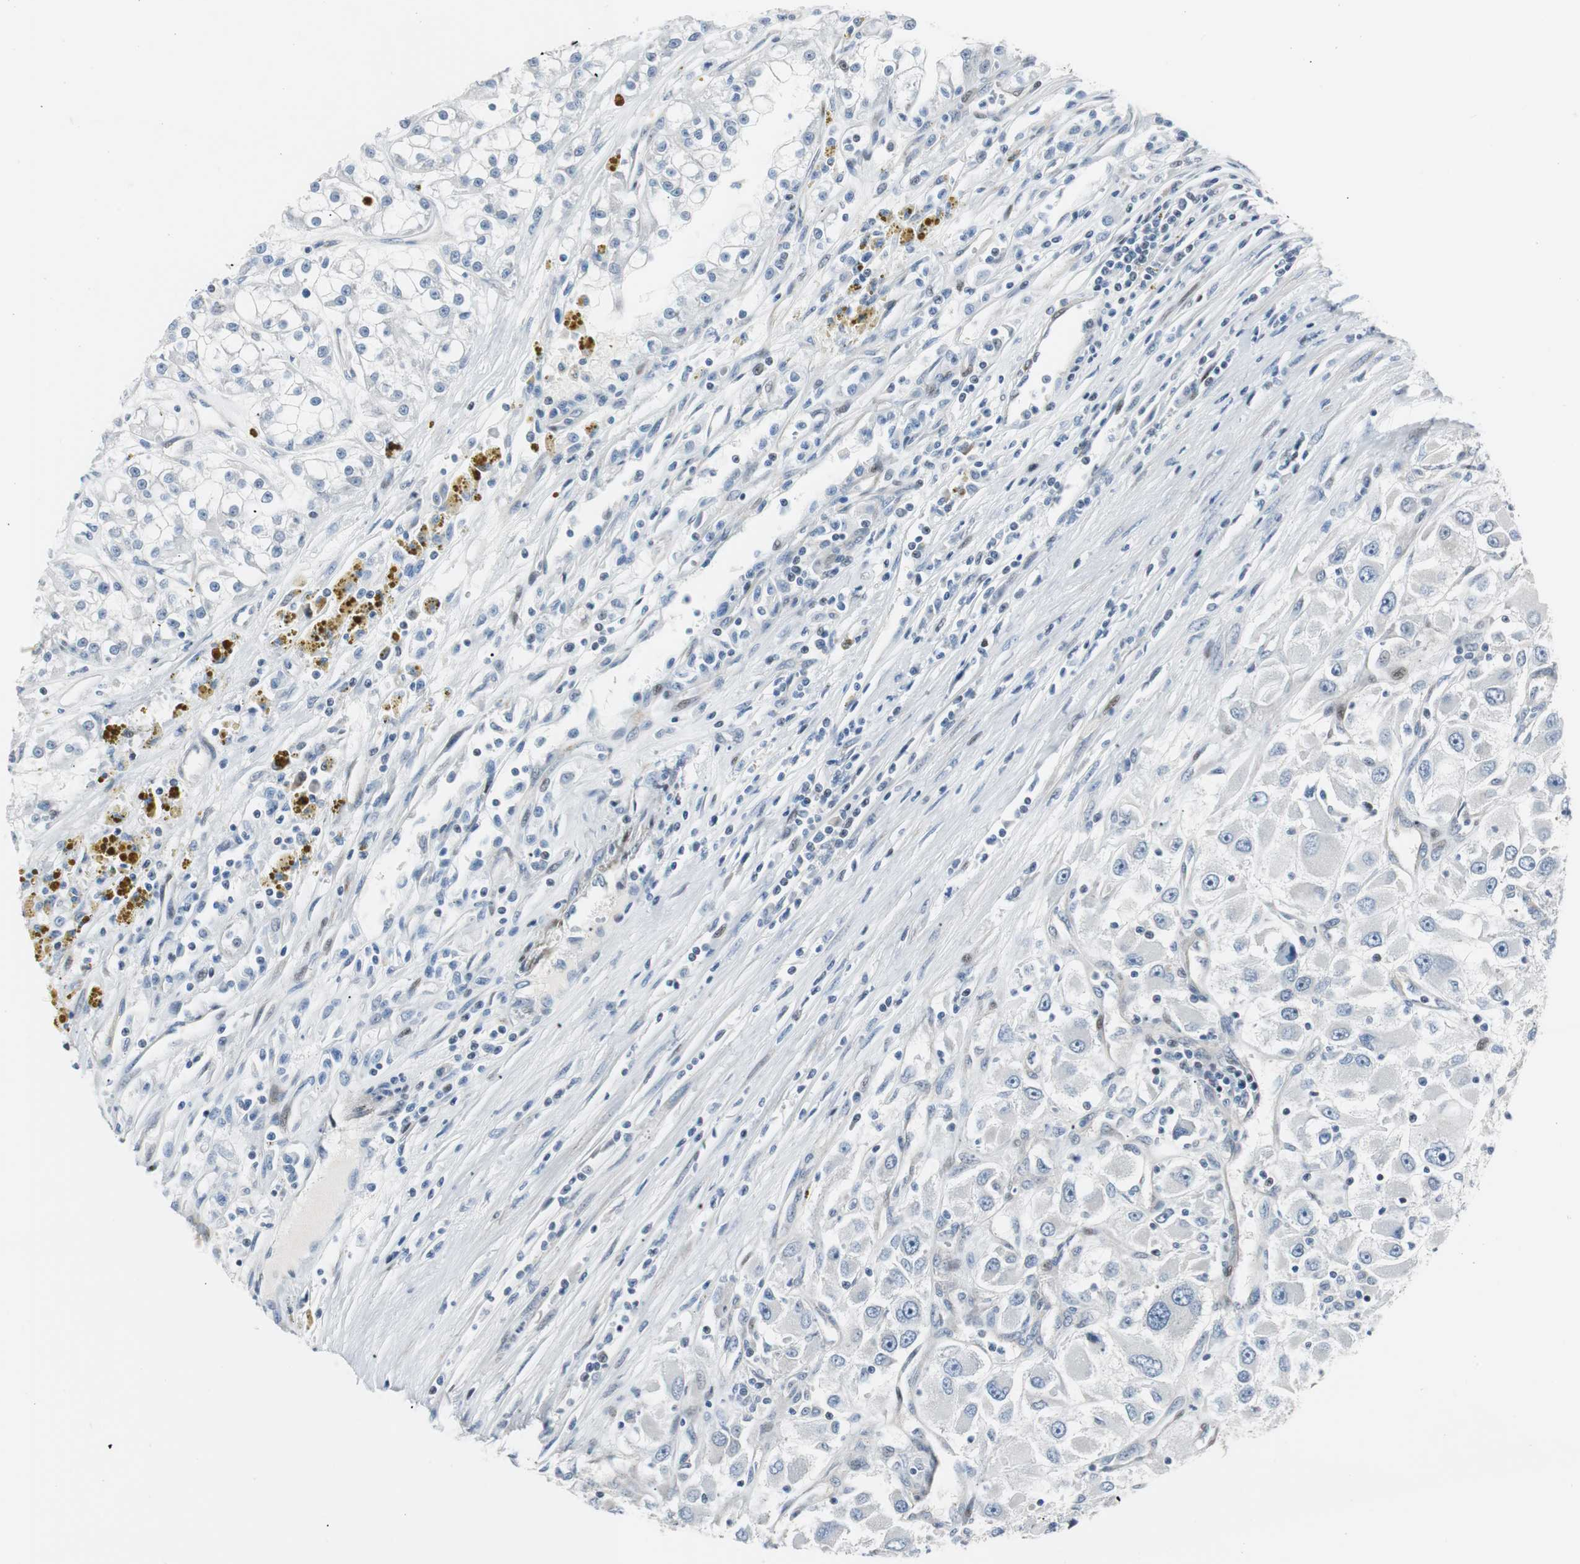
{"staining": {"intensity": "negative", "quantity": "none", "location": "none"}, "tissue": "renal cancer", "cell_type": "Tumor cells", "image_type": "cancer", "snomed": [{"axis": "morphology", "description": "Adenocarcinoma, NOS"}, {"axis": "topography", "description": "Kidney"}], "caption": "Tumor cells show no significant positivity in renal cancer (adenocarcinoma).", "gene": "RAD1", "patient": {"sex": "female", "age": 52}}